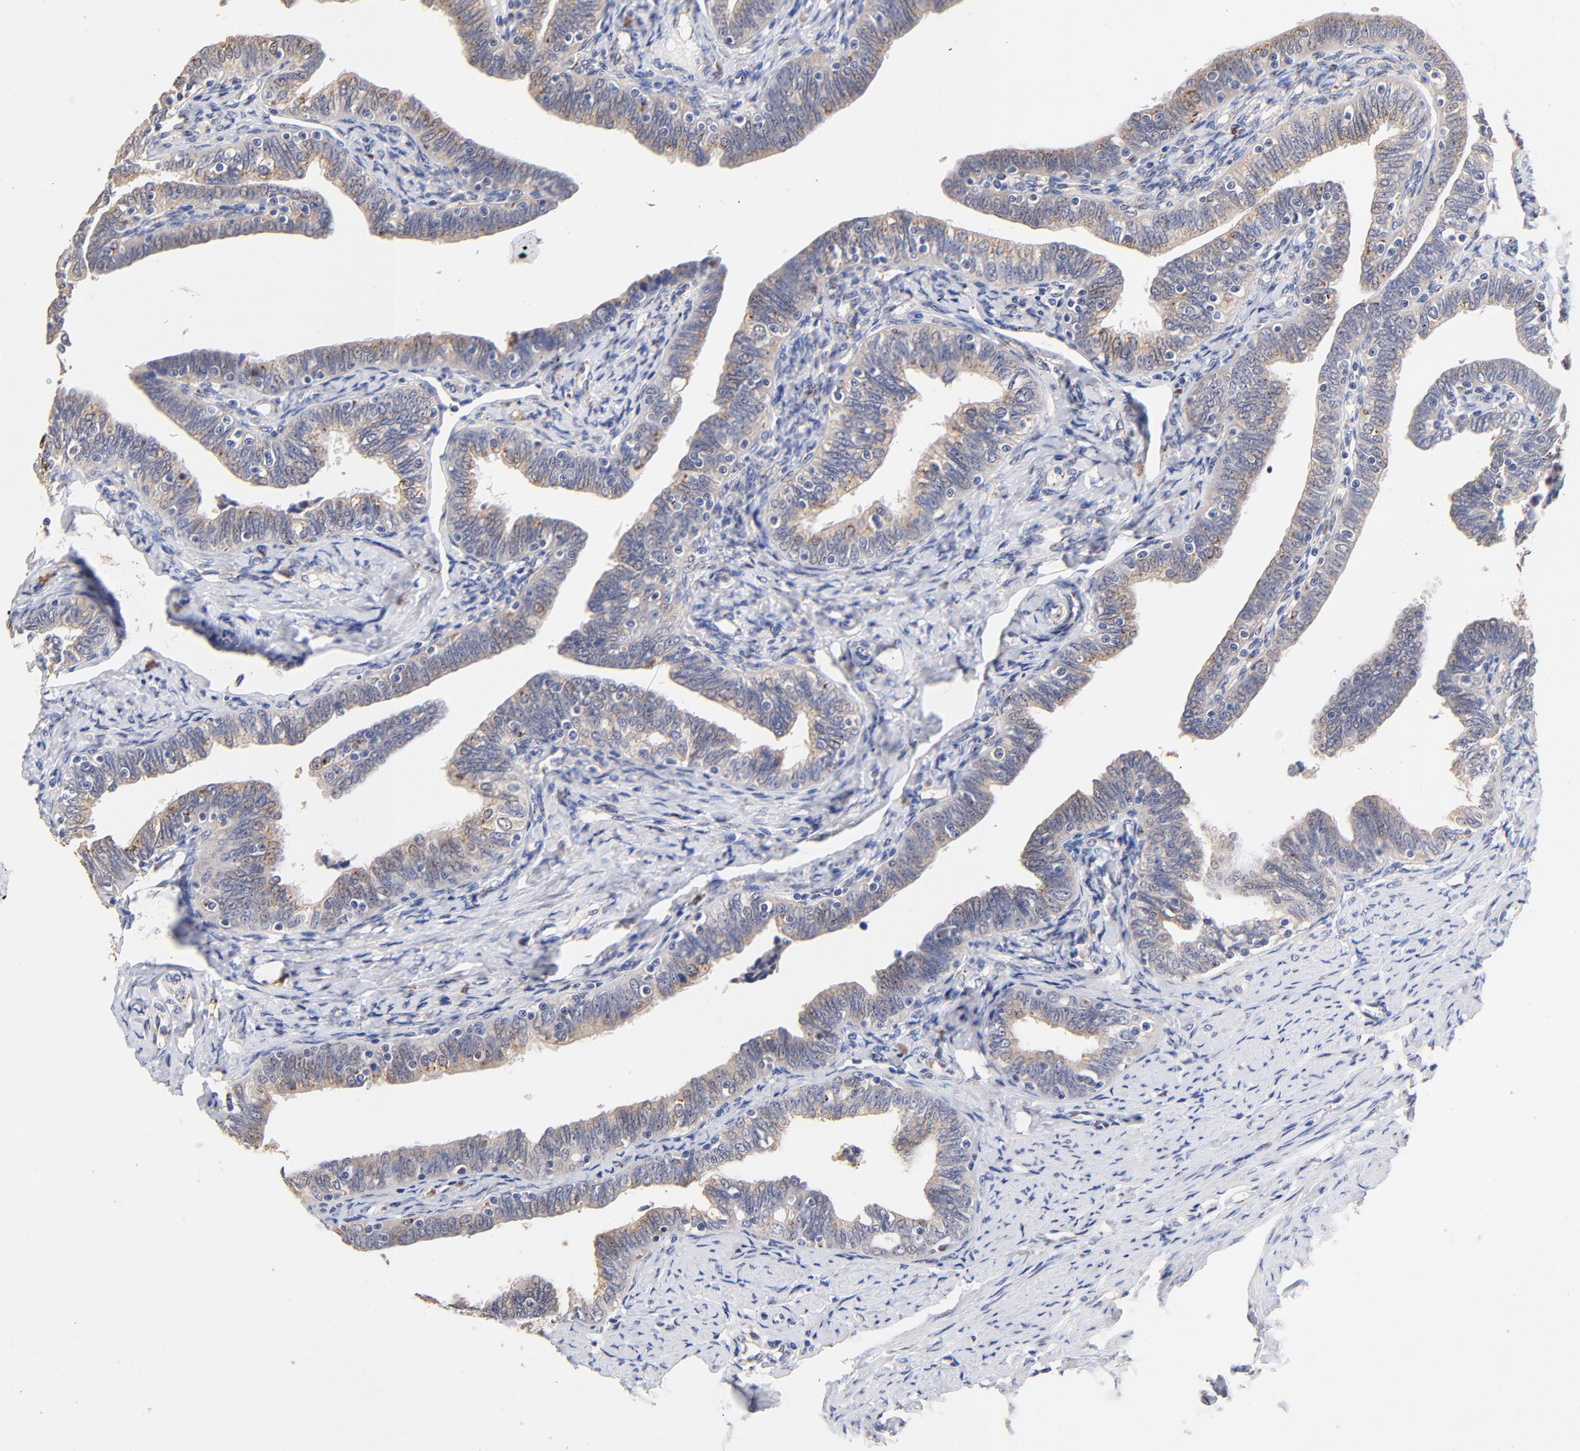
{"staining": {"intensity": "weak", "quantity": "25%-75%", "location": "cytoplasmic/membranous"}, "tissue": "fallopian tube", "cell_type": "Glandular cells", "image_type": "normal", "snomed": [{"axis": "morphology", "description": "Normal tissue, NOS"}, {"axis": "topography", "description": "Fallopian tube"}, {"axis": "topography", "description": "Ovary"}], "caption": "Protein analysis of unremarkable fallopian tube demonstrates weak cytoplasmic/membranous expression in about 25%-75% of glandular cells.", "gene": "FMNL3", "patient": {"sex": "female", "age": 69}}